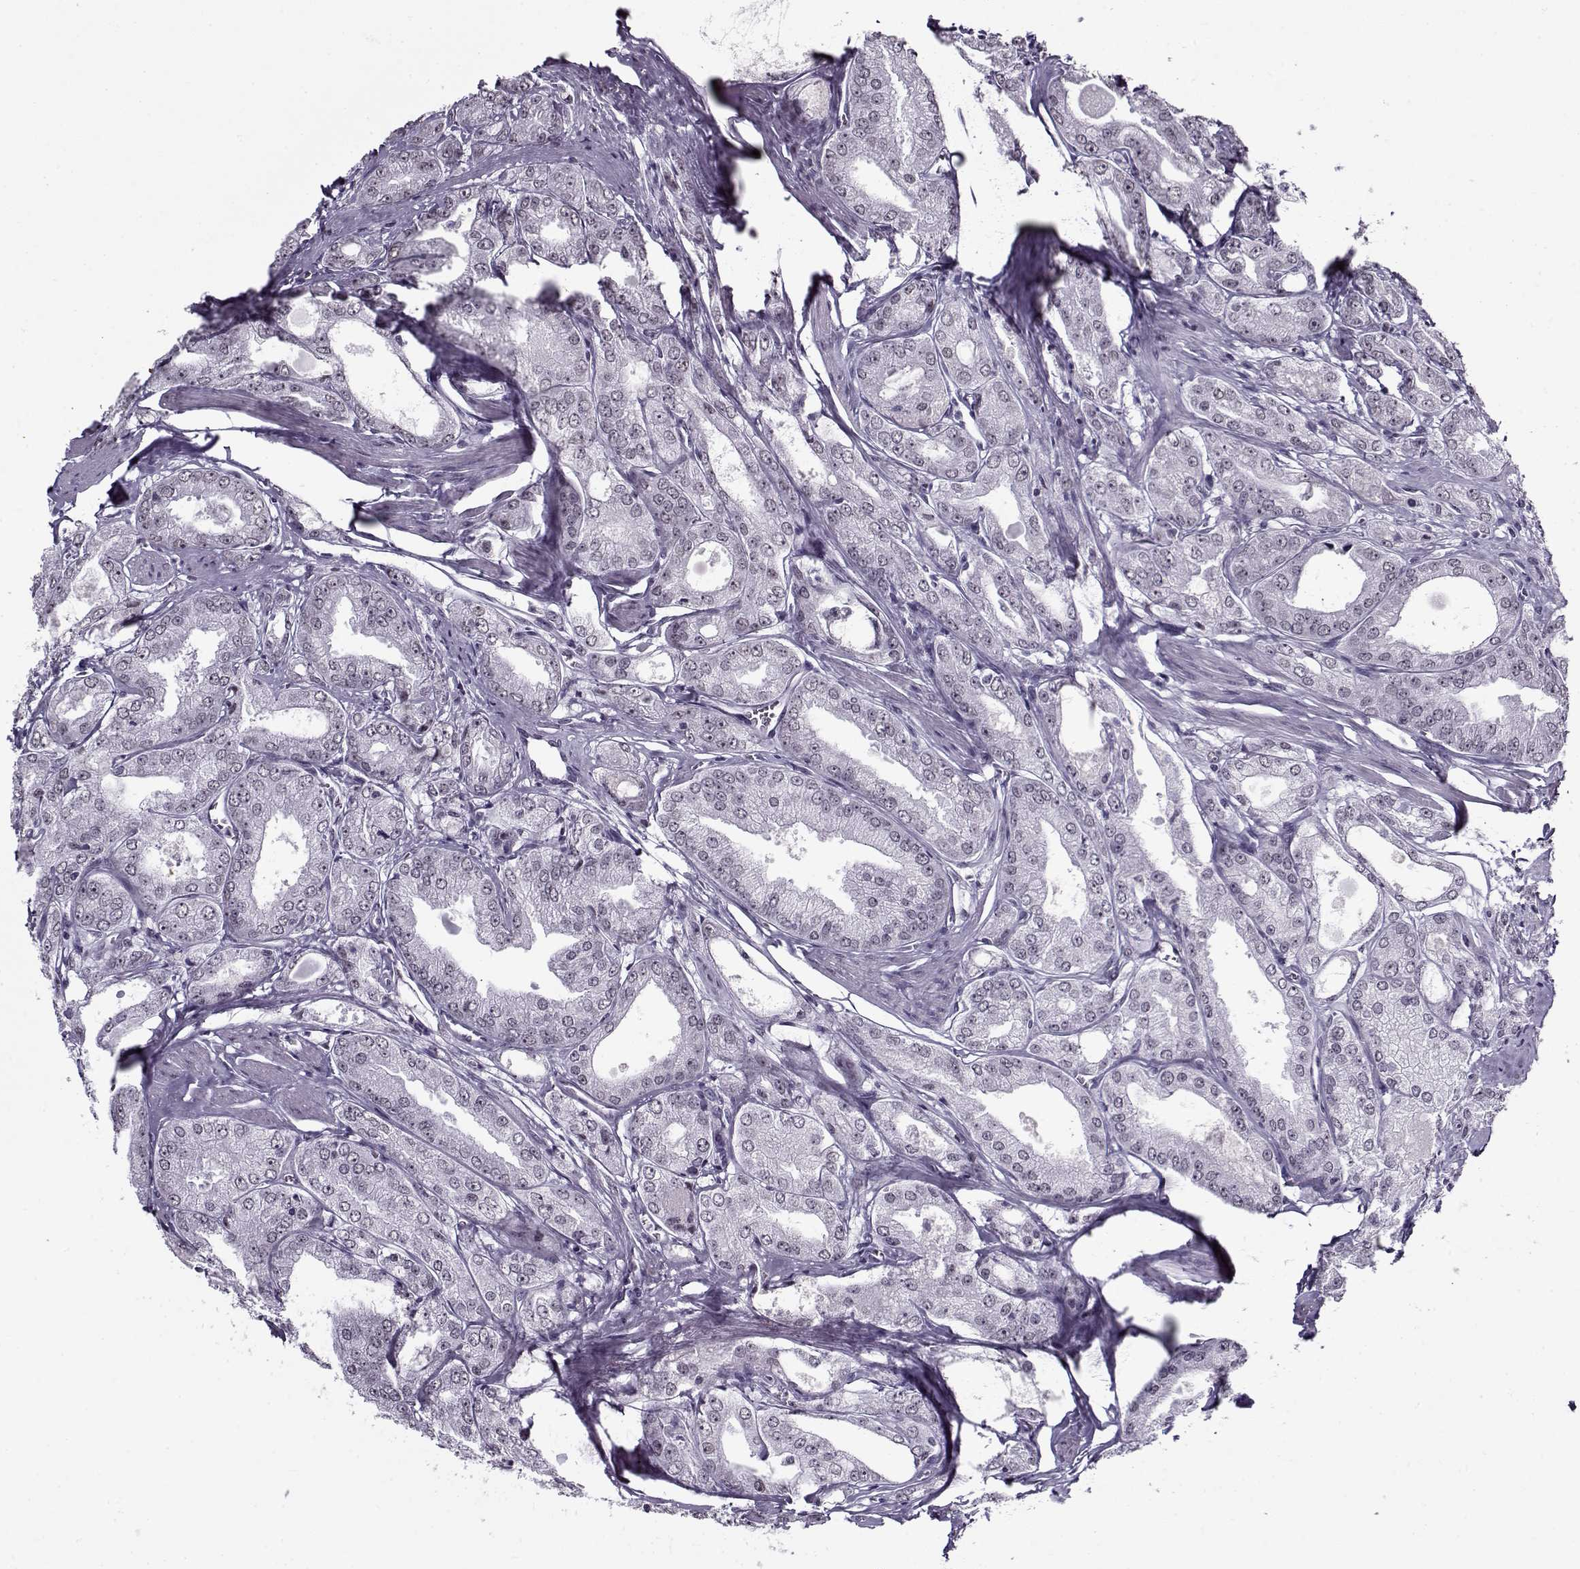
{"staining": {"intensity": "negative", "quantity": "none", "location": "none"}, "tissue": "prostate cancer", "cell_type": "Tumor cells", "image_type": "cancer", "snomed": [{"axis": "morphology", "description": "Adenocarcinoma, NOS"}, {"axis": "morphology", "description": "Adenocarcinoma, High grade"}, {"axis": "topography", "description": "Prostate"}], "caption": "An immunohistochemistry photomicrograph of prostate adenocarcinoma is shown. There is no staining in tumor cells of prostate adenocarcinoma.", "gene": "PRMT8", "patient": {"sex": "male", "age": 70}}